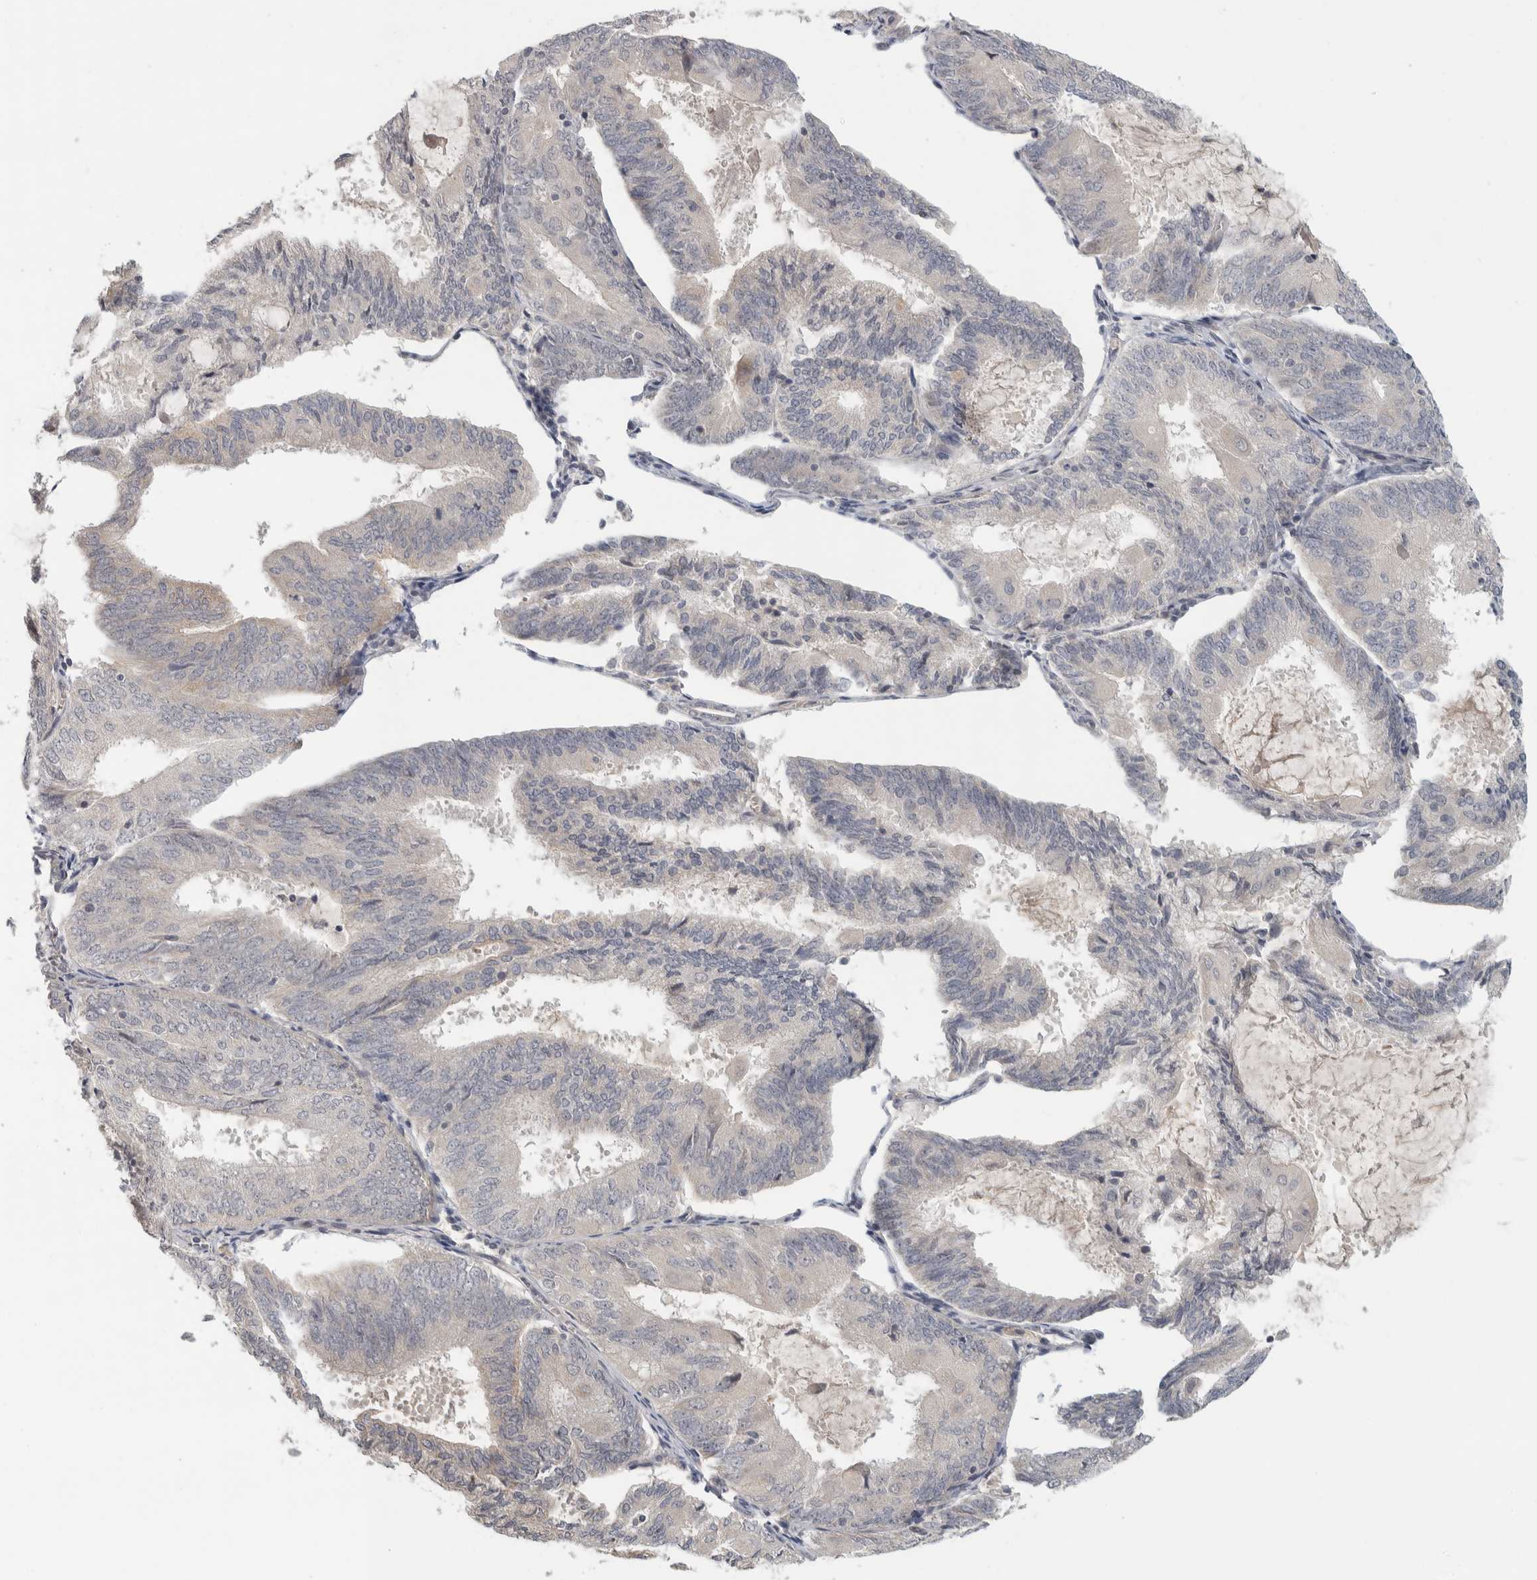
{"staining": {"intensity": "negative", "quantity": "none", "location": "none"}, "tissue": "endometrial cancer", "cell_type": "Tumor cells", "image_type": "cancer", "snomed": [{"axis": "morphology", "description": "Adenocarcinoma, NOS"}, {"axis": "topography", "description": "Endometrium"}], "caption": "This is an immunohistochemistry (IHC) photomicrograph of adenocarcinoma (endometrial). There is no positivity in tumor cells.", "gene": "AFP", "patient": {"sex": "female", "age": 81}}